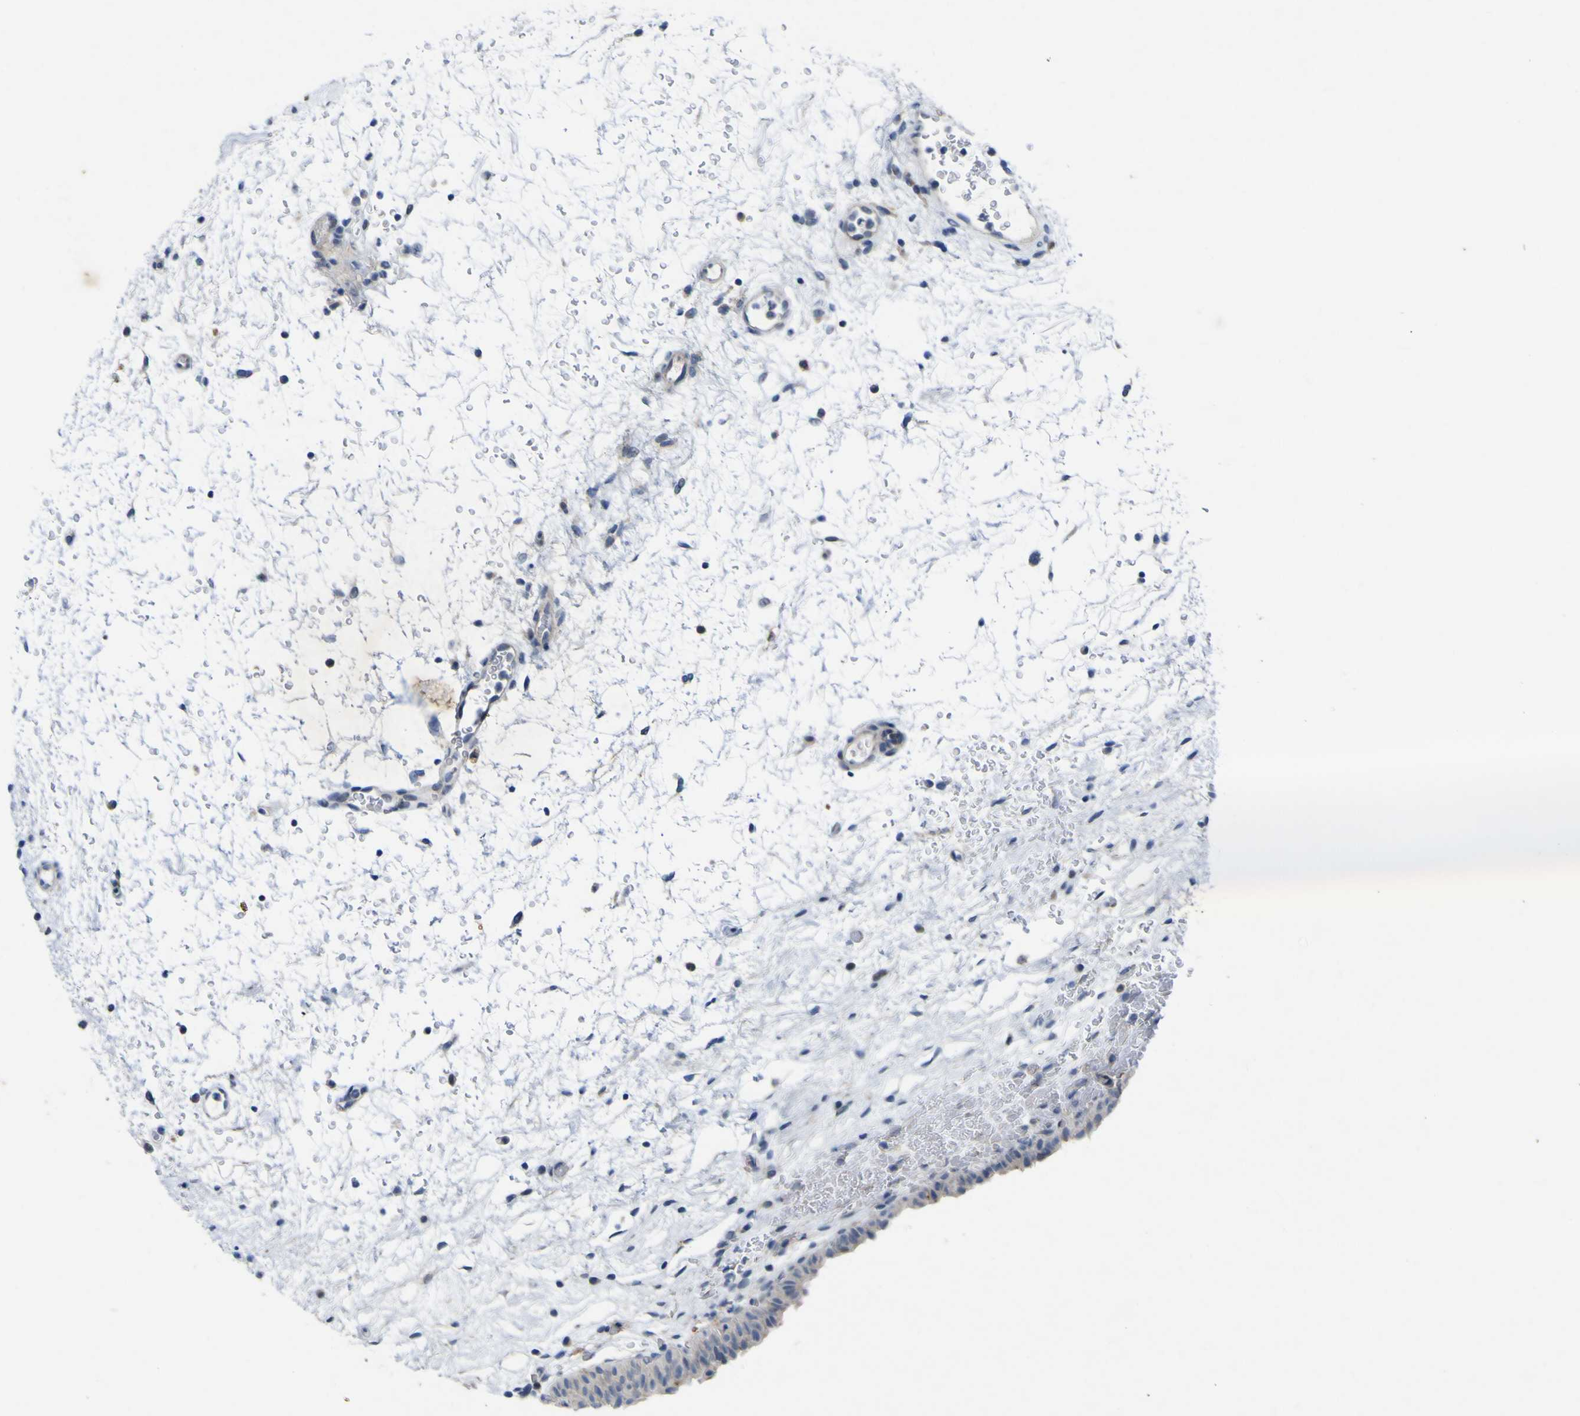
{"staining": {"intensity": "negative", "quantity": "none", "location": "none"}, "tissue": "urinary bladder", "cell_type": "Urothelial cells", "image_type": "normal", "snomed": [{"axis": "morphology", "description": "Normal tissue, NOS"}, {"axis": "topography", "description": "Urinary bladder"}], "caption": "Human urinary bladder stained for a protein using immunohistochemistry (IHC) shows no expression in urothelial cells.", "gene": "NAV1", "patient": {"sex": "male", "age": 46}}